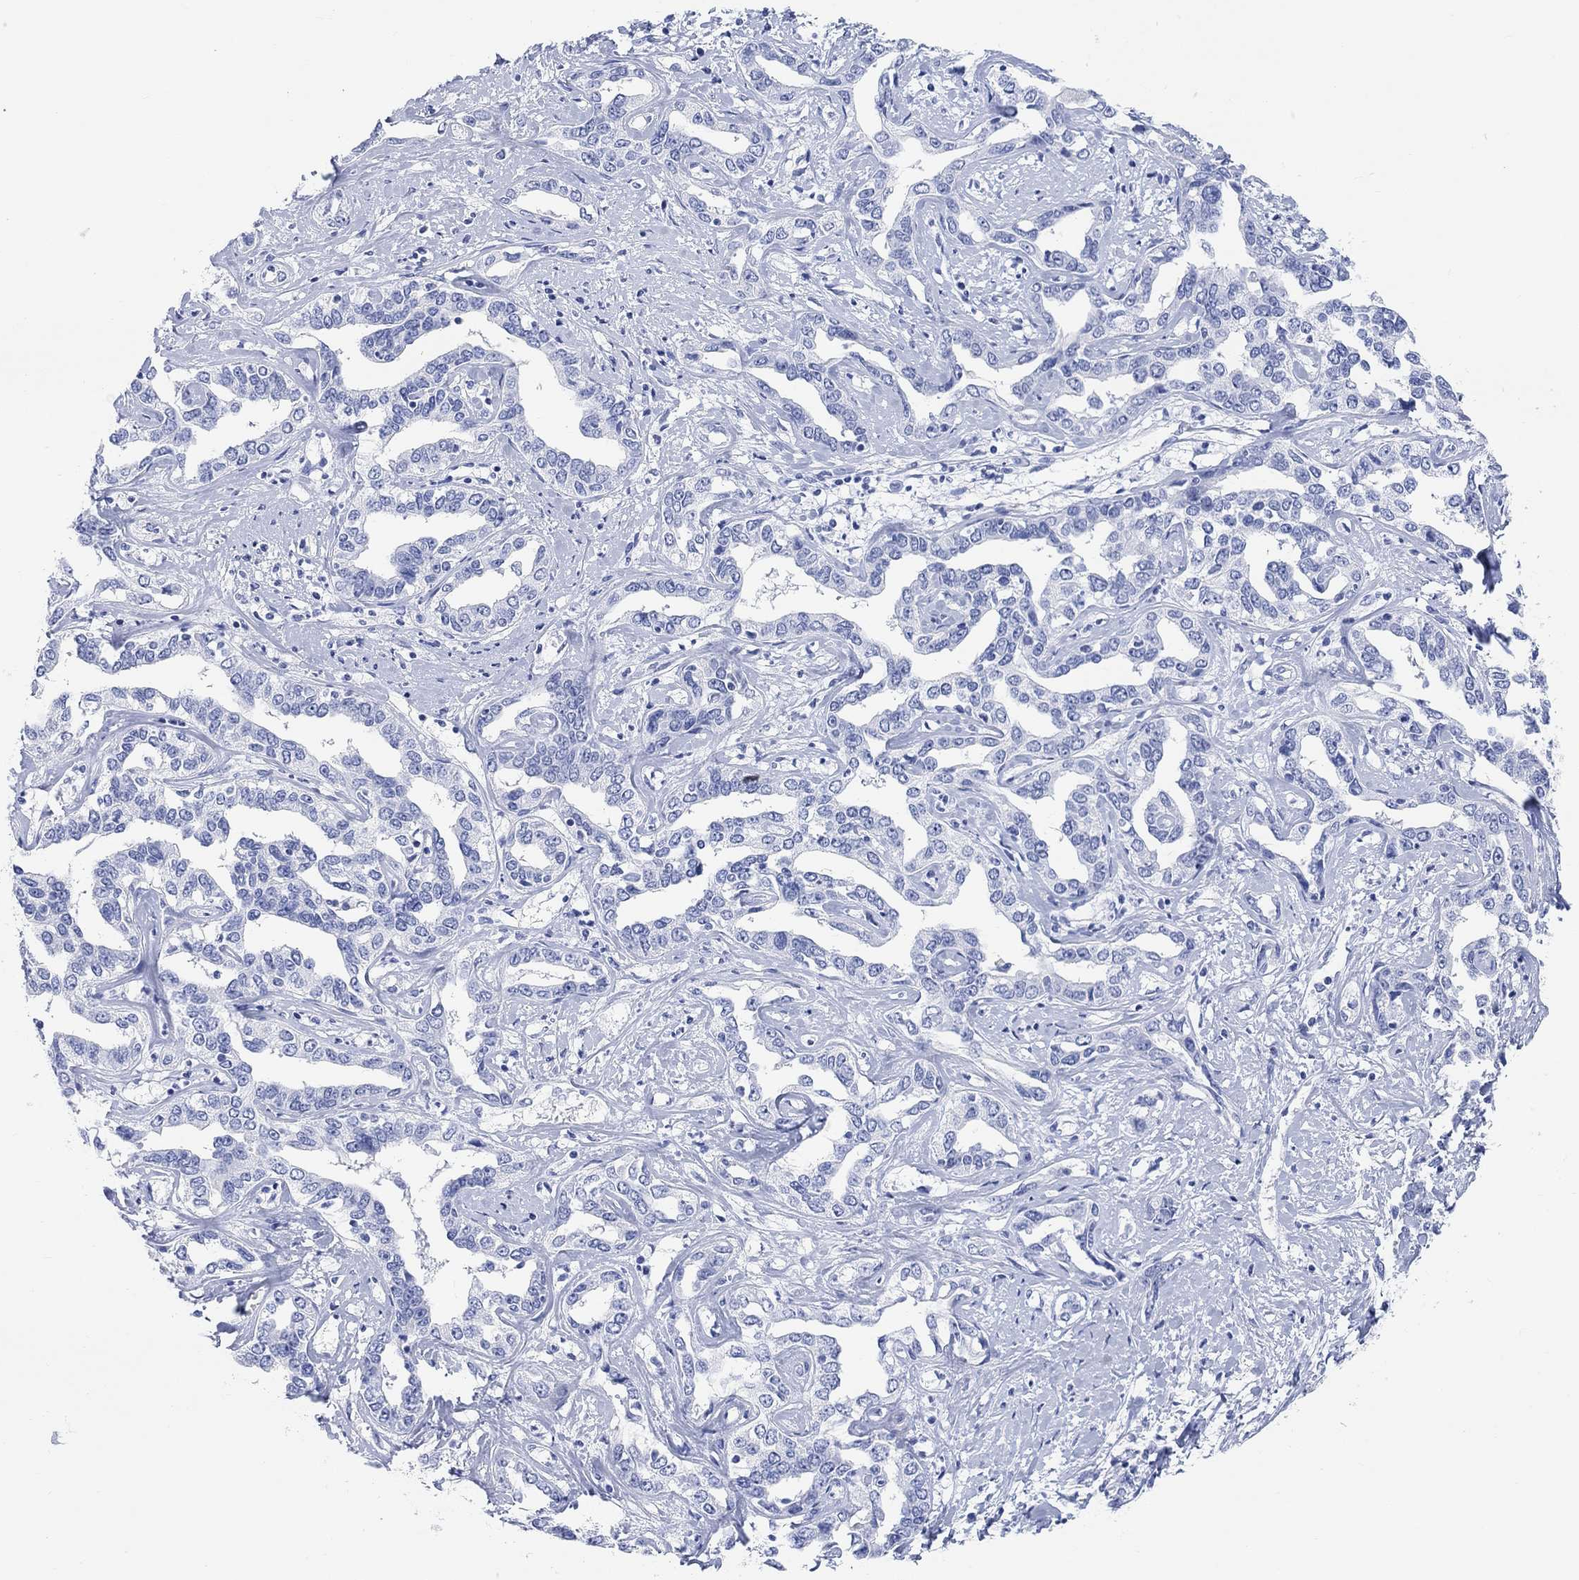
{"staining": {"intensity": "negative", "quantity": "none", "location": "none"}, "tissue": "liver cancer", "cell_type": "Tumor cells", "image_type": "cancer", "snomed": [{"axis": "morphology", "description": "Cholangiocarcinoma"}, {"axis": "topography", "description": "Liver"}], "caption": "Immunohistochemical staining of human liver cholangiocarcinoma exhibits no significant staining in tumor cells. (DAB (3,3'-diaminobenzidine) immunohistochemistry visualized using brightfield microscopy, high magnification).", "gene": "XIRP2", "patient": {"sex": "male", "age": 59}}